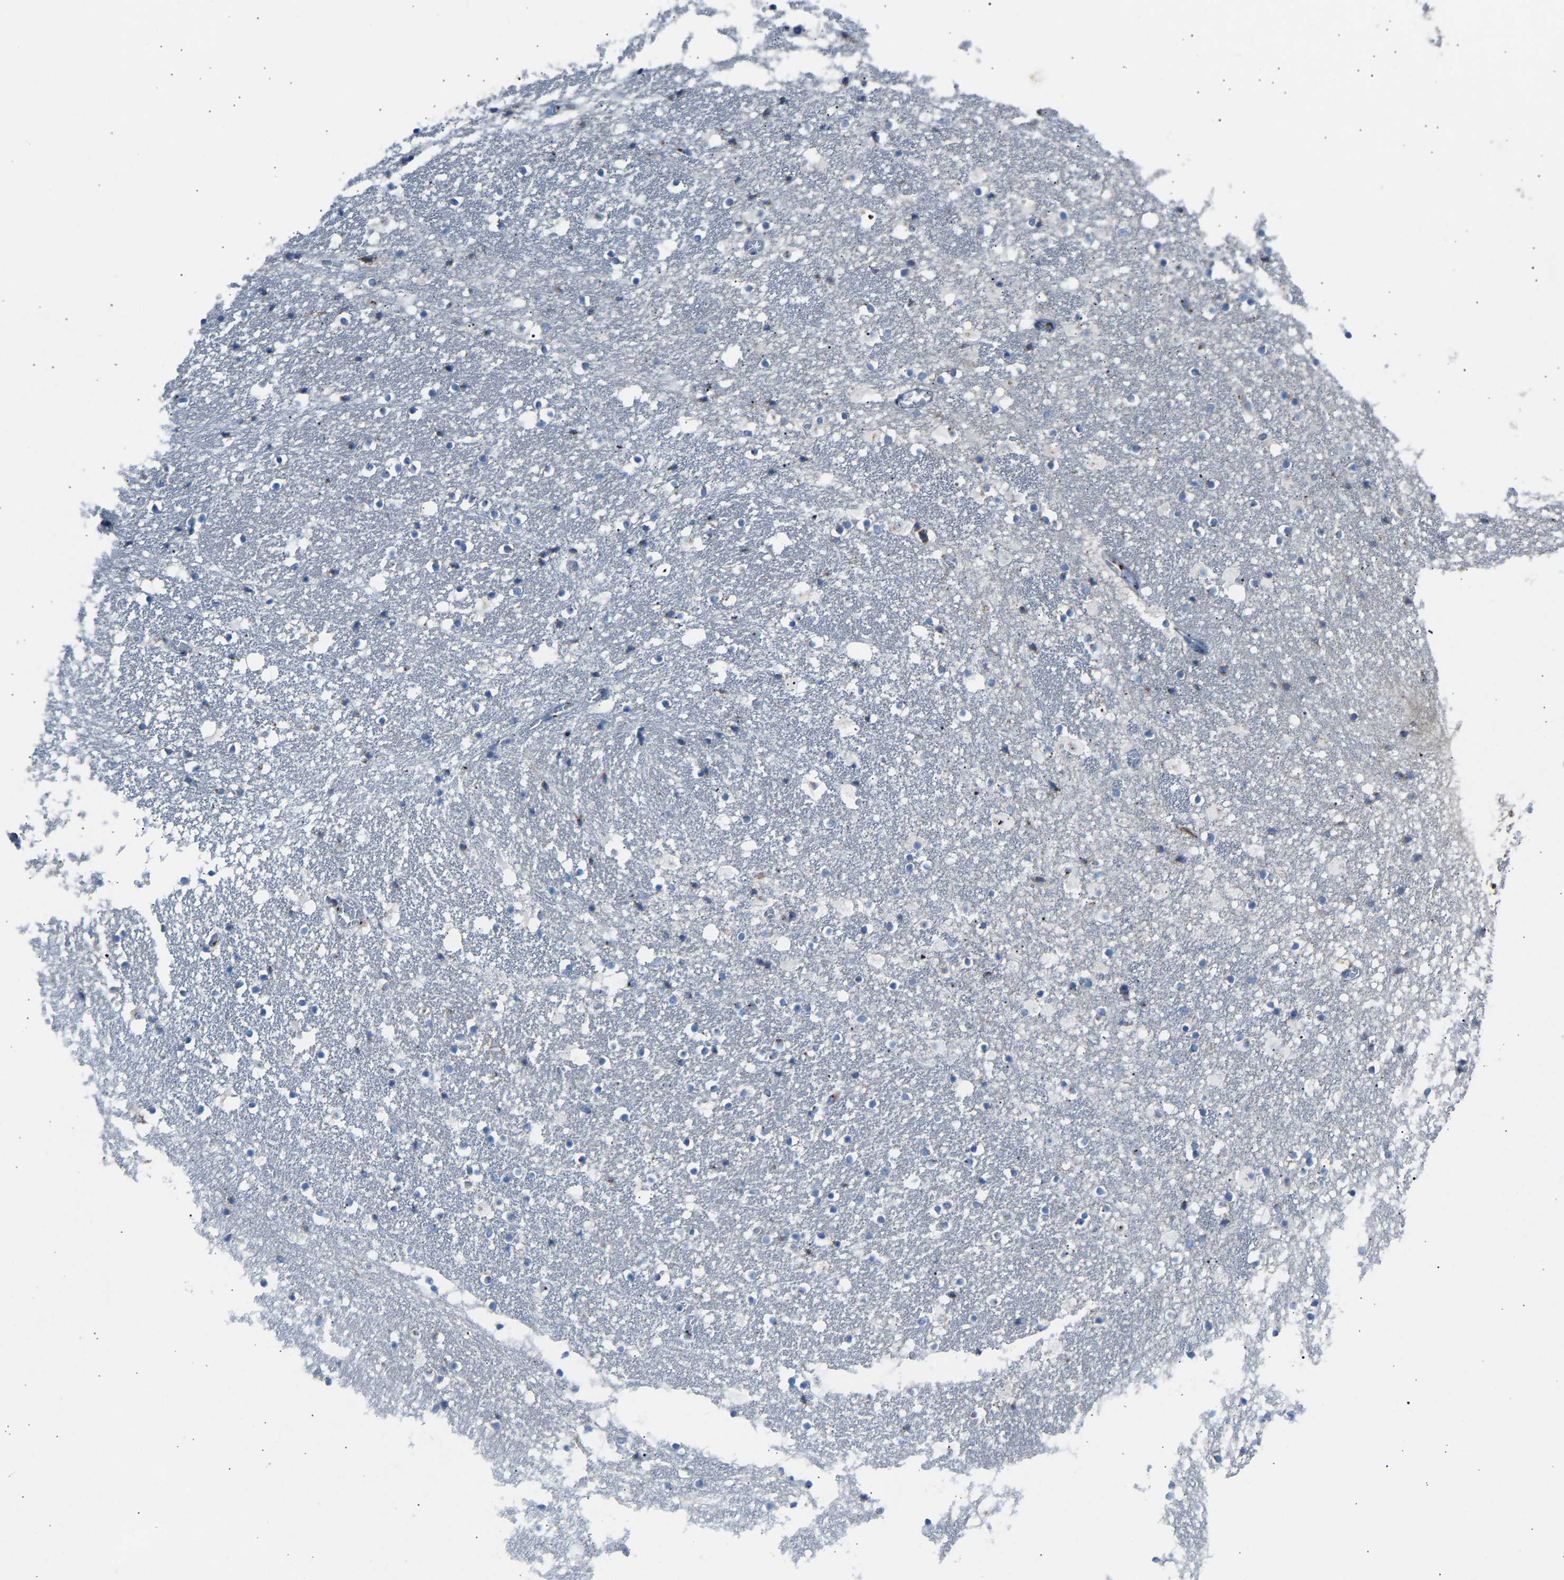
{"staining": {"intensity": "moderate", "quantity": "25%-75%", "location": "cytoplasmic/membranous"}, "tissue": "caudate", "cell_type": "Glial cells", "image_type": "normal", "snomed": [{"axis": "morphology", "description": "Normal tissue, NOS"}, {"axis": "topography", "description": "Lateral ventricle wall"}], "caption": "Immunohistochemistry (DAB (3,3'-diaminobenzidine)) staining of normal caudate displays moderate cytoplasmic/membranous protein staining in about 25%-75% of glial cells. The staining was performed using DAB (3,3'-diaminobenzidine), with brown indicating positive protein expression. Nuclei are stained blue with hematoxylin.", "gene": "CYREN", "patient": {"sex": "male", "age": 45}}